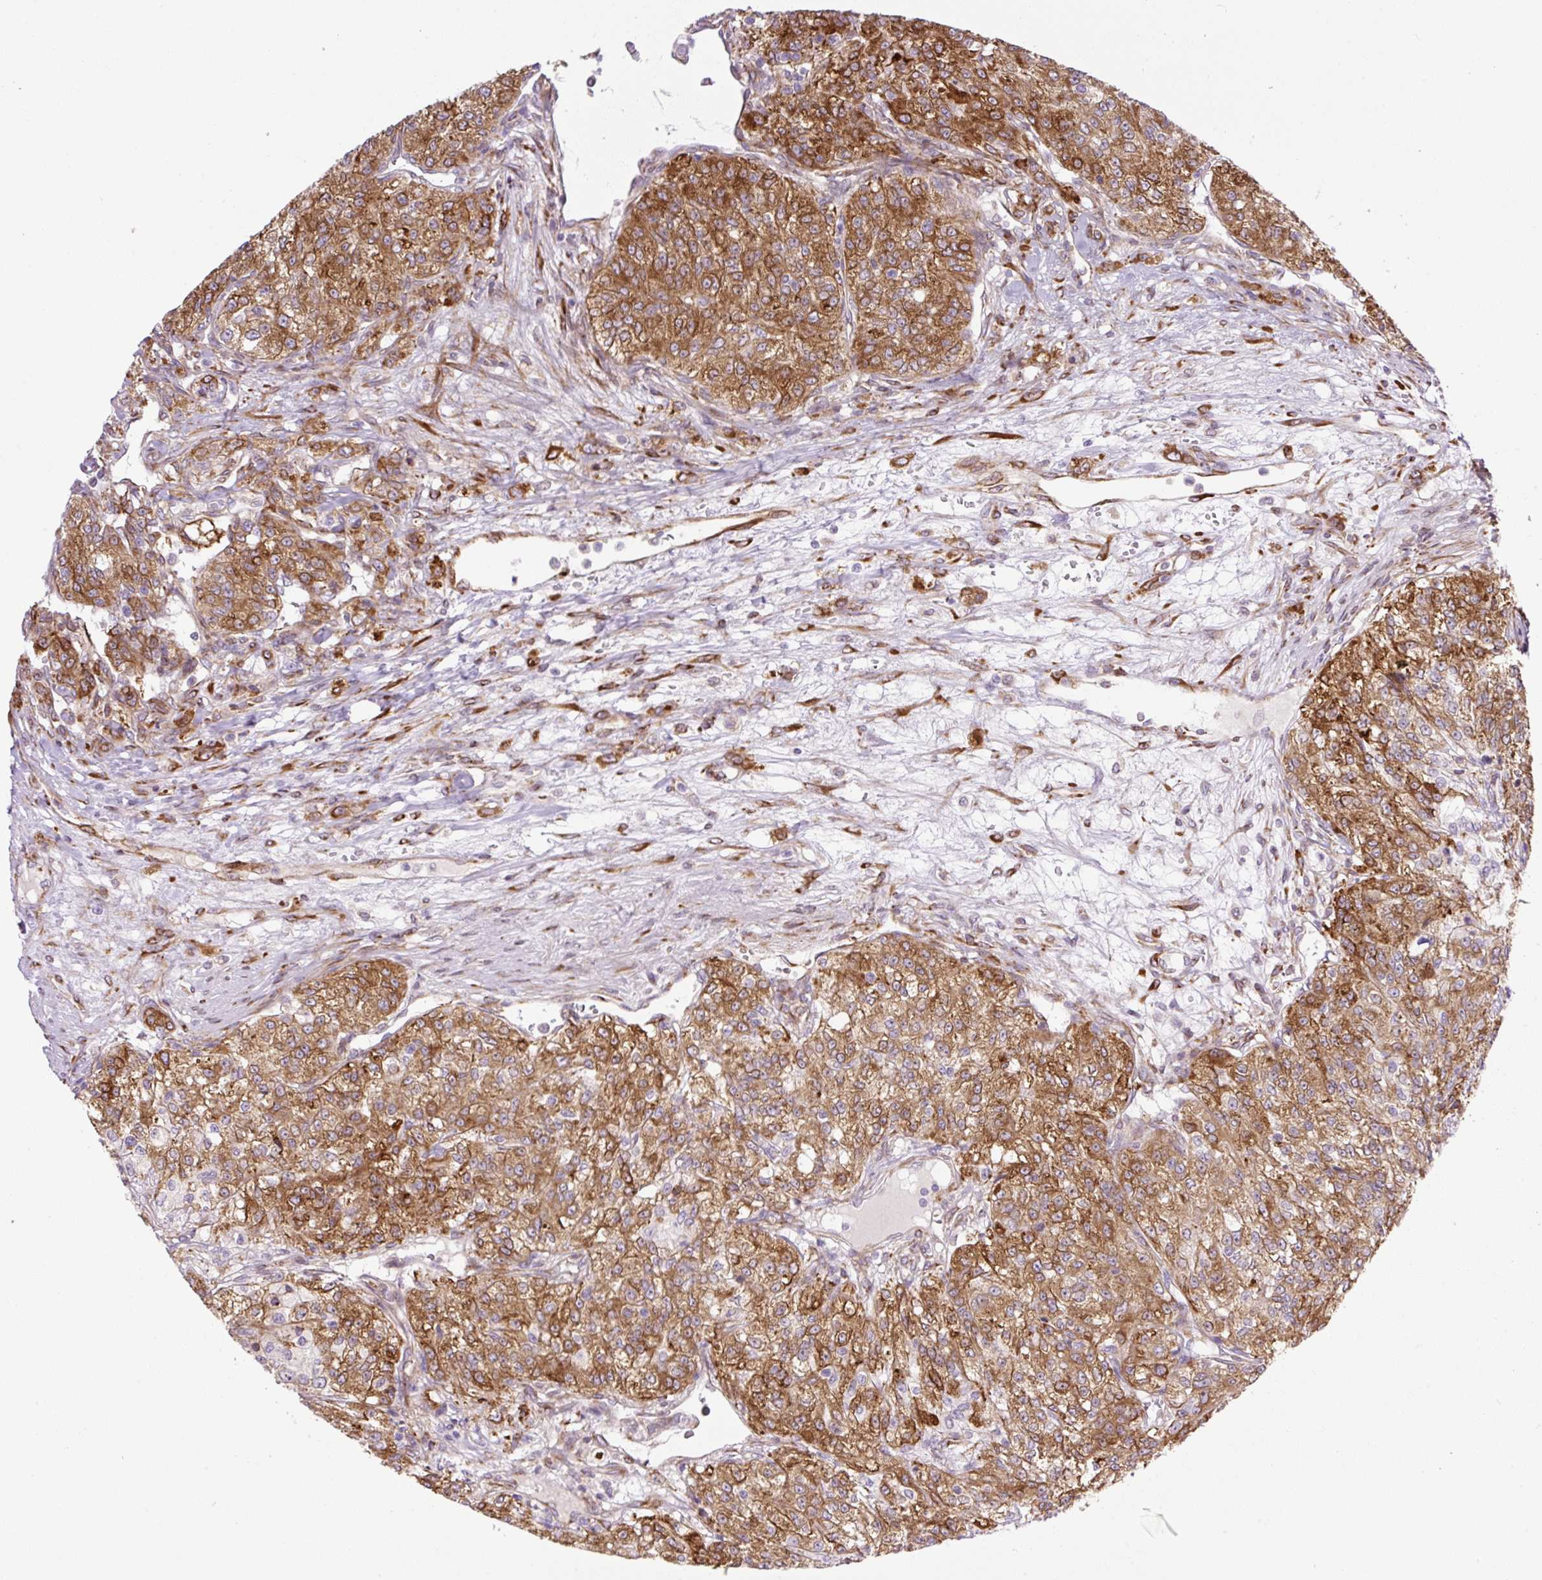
{"staining": {"intensity": "moderate", "quantity": ">75%", "location": "cytoplasmic/membranous"}, "tissue": "renal cancer", "cell_type": "Tumor cells", "image_type": "cancer", "snomed": [{"axis": "morphology", "description": "Adenocarcinoma, NOS"}, {"axis": "topography", "description": "Kidney"}], "caption": "Adenocarcinoma (renal) stained for a protein demonstrates moderate cytoplasmic/membranous positivity in tumor cells.", "gene": "RAB30", "patient": {"sex": "female", "age": 63}}